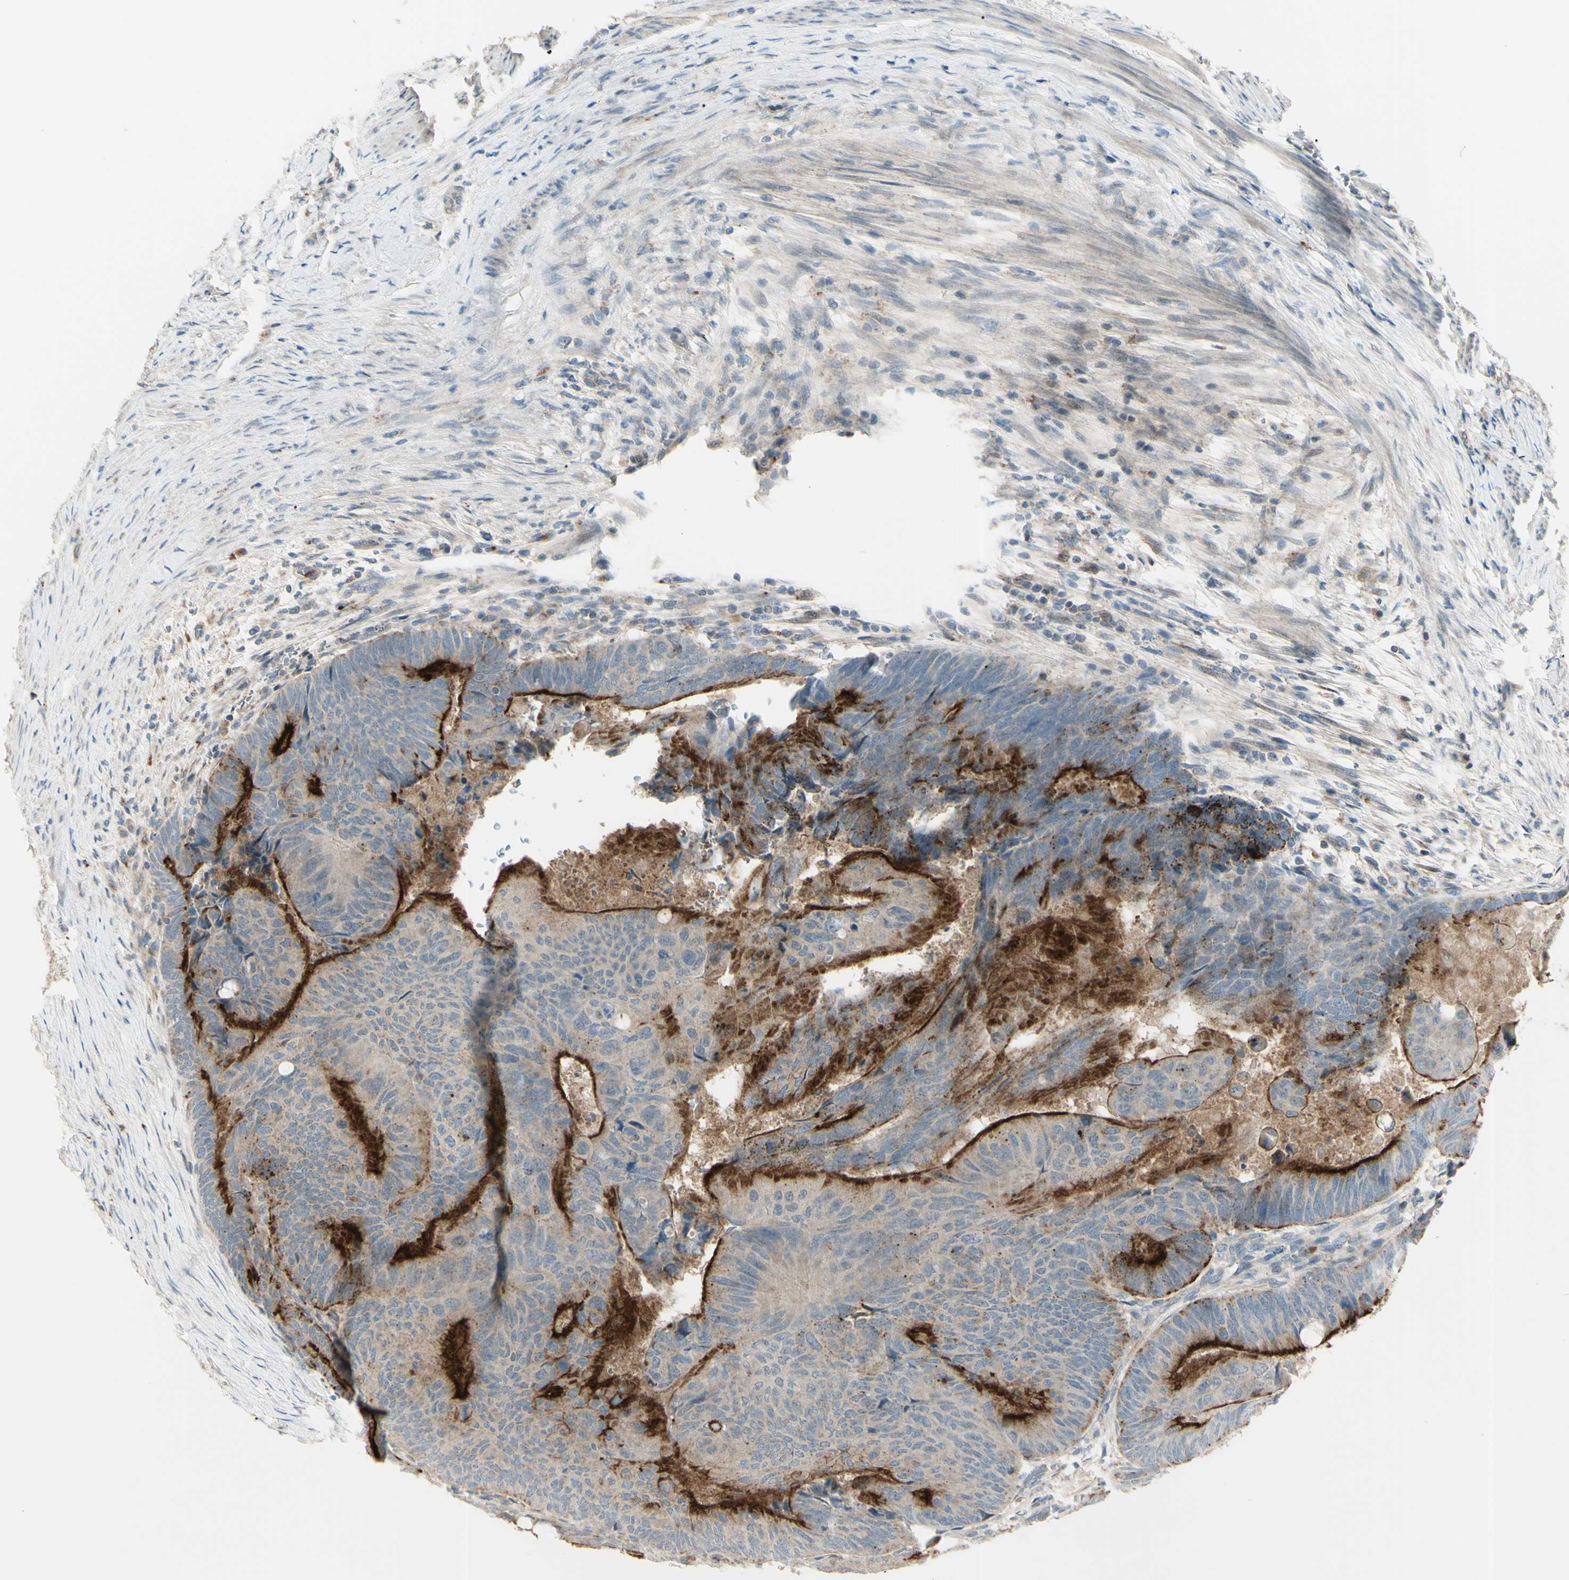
{"staining": {"intensity": "strong", "quantity": "25%-75%", "location": "cytoplasmic/membranous"}, "tissue": "colorectal cancer", "cell_type": "Tumor cells", "image_type": "cancer", "snomed": [{"axis": "morphology", "description": "Normal tissue, NOS"}, {"axis": "morphology", "description": "Adenocarcinoma, NOS"}, {"axis": "topography", "description": "Rectum"}, {"axis": "topography", "description": "Peripheral nerve tissue"}], "caption": "Immunohistochemistry (IHC) (DAB) staining of human colorectal cancer (adenocarcinoma) reveals strong cytoplasmic/membranous protein expression in about 25%-75% of tumor cells. The staining is performed using DAB brown chromogen to label protein expression. The nuclei are counter-stained blue using hematoxylin.", "gene": "LMTK2", "patient": {"sex": "male", "age": 92}}